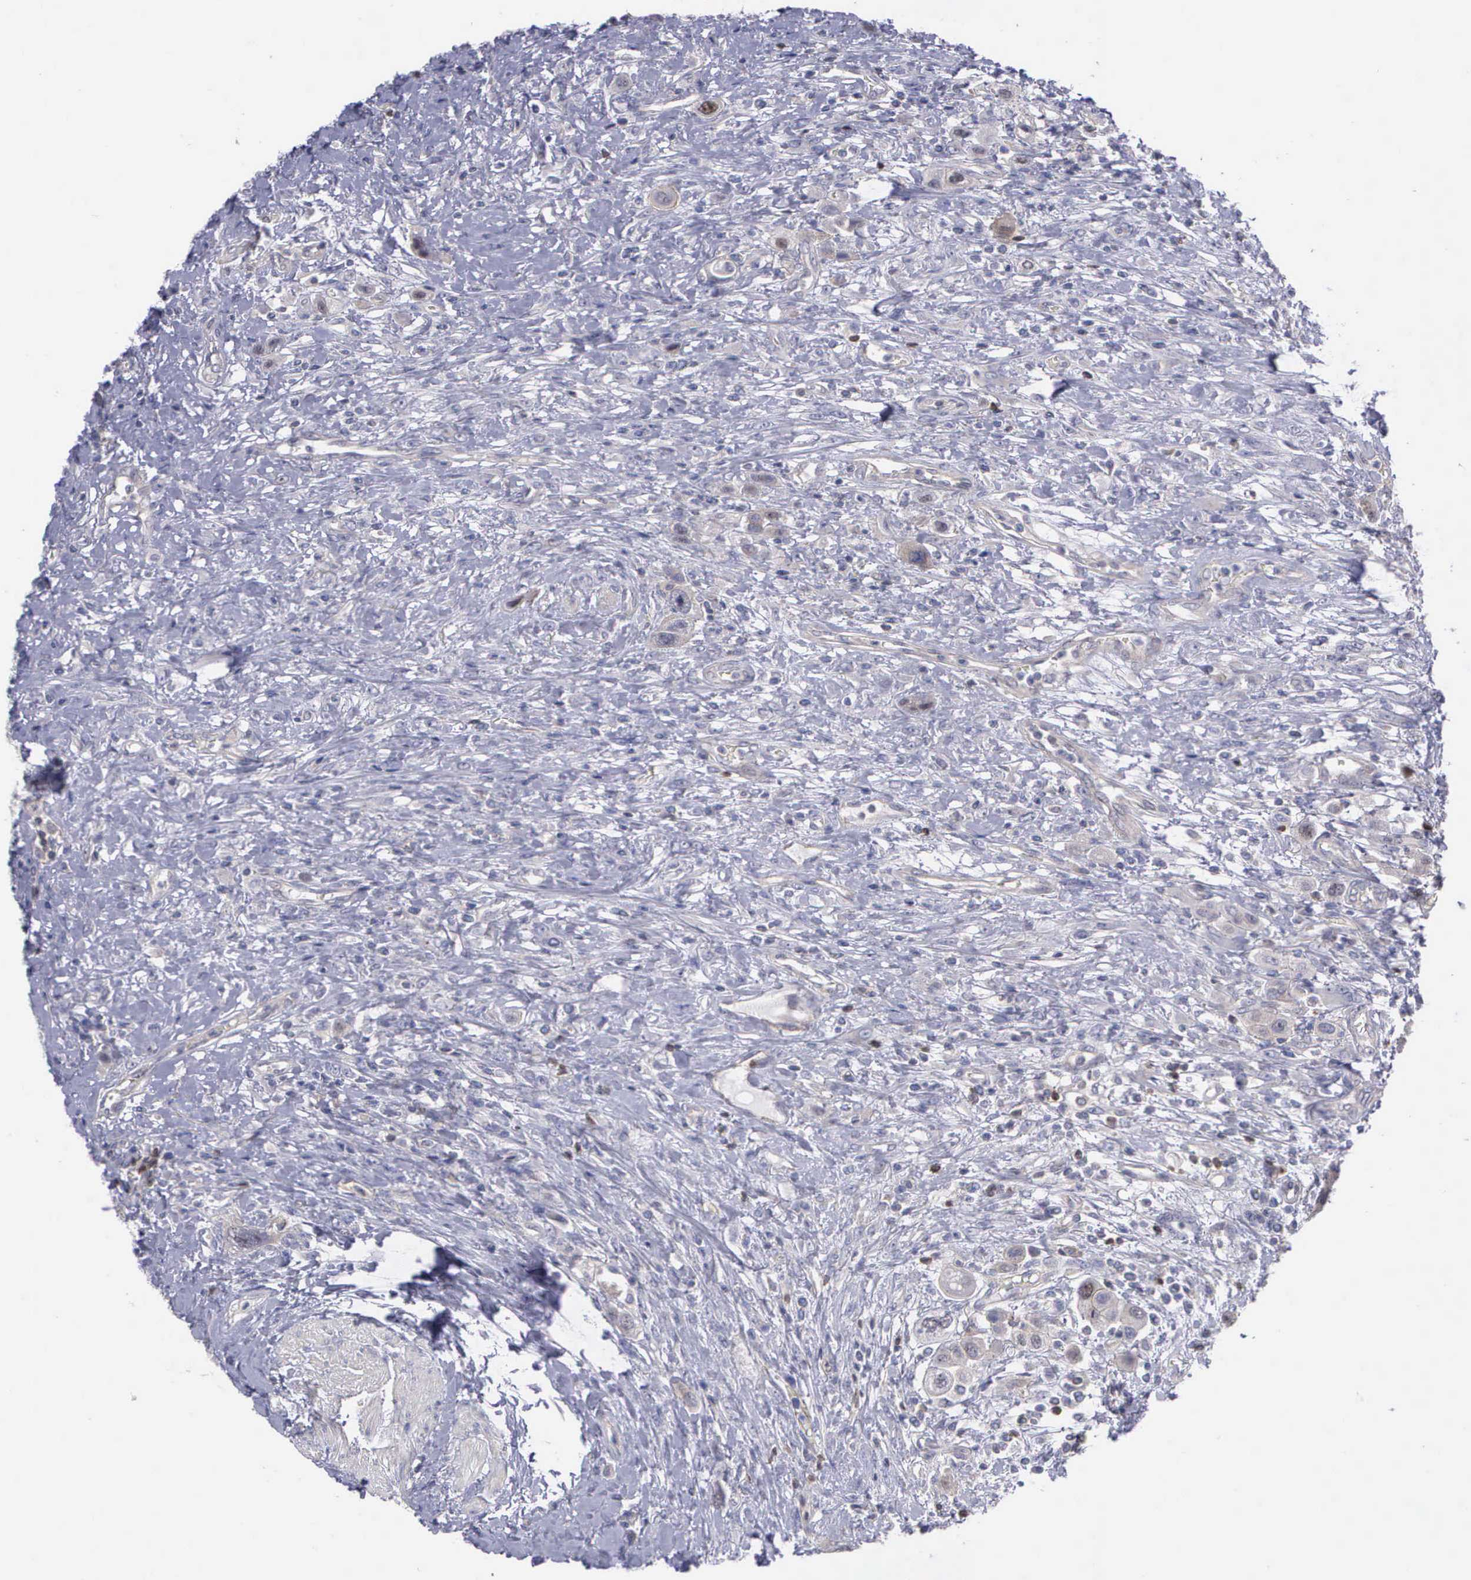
{"staining": {"intensity": "negative", "quantity": "none", "location": "none"}, "tissue": "urothelial cancer", "cell_type": "Tumor cells", "image_type": "cancer", "snomed": [{"axis": "morphology", "description": "Urothelial carcinoma, High grade"}, {"axis": "topography", "description": "Urinary bladder"}], "caption": "This is a photomicrograph of immunohistochemistry (IHC) staining of urothelial cancer, which shows no positivity in tumor cells.", "gene": "MICAL3", "patient": {"sex": "male", "age": 50}}